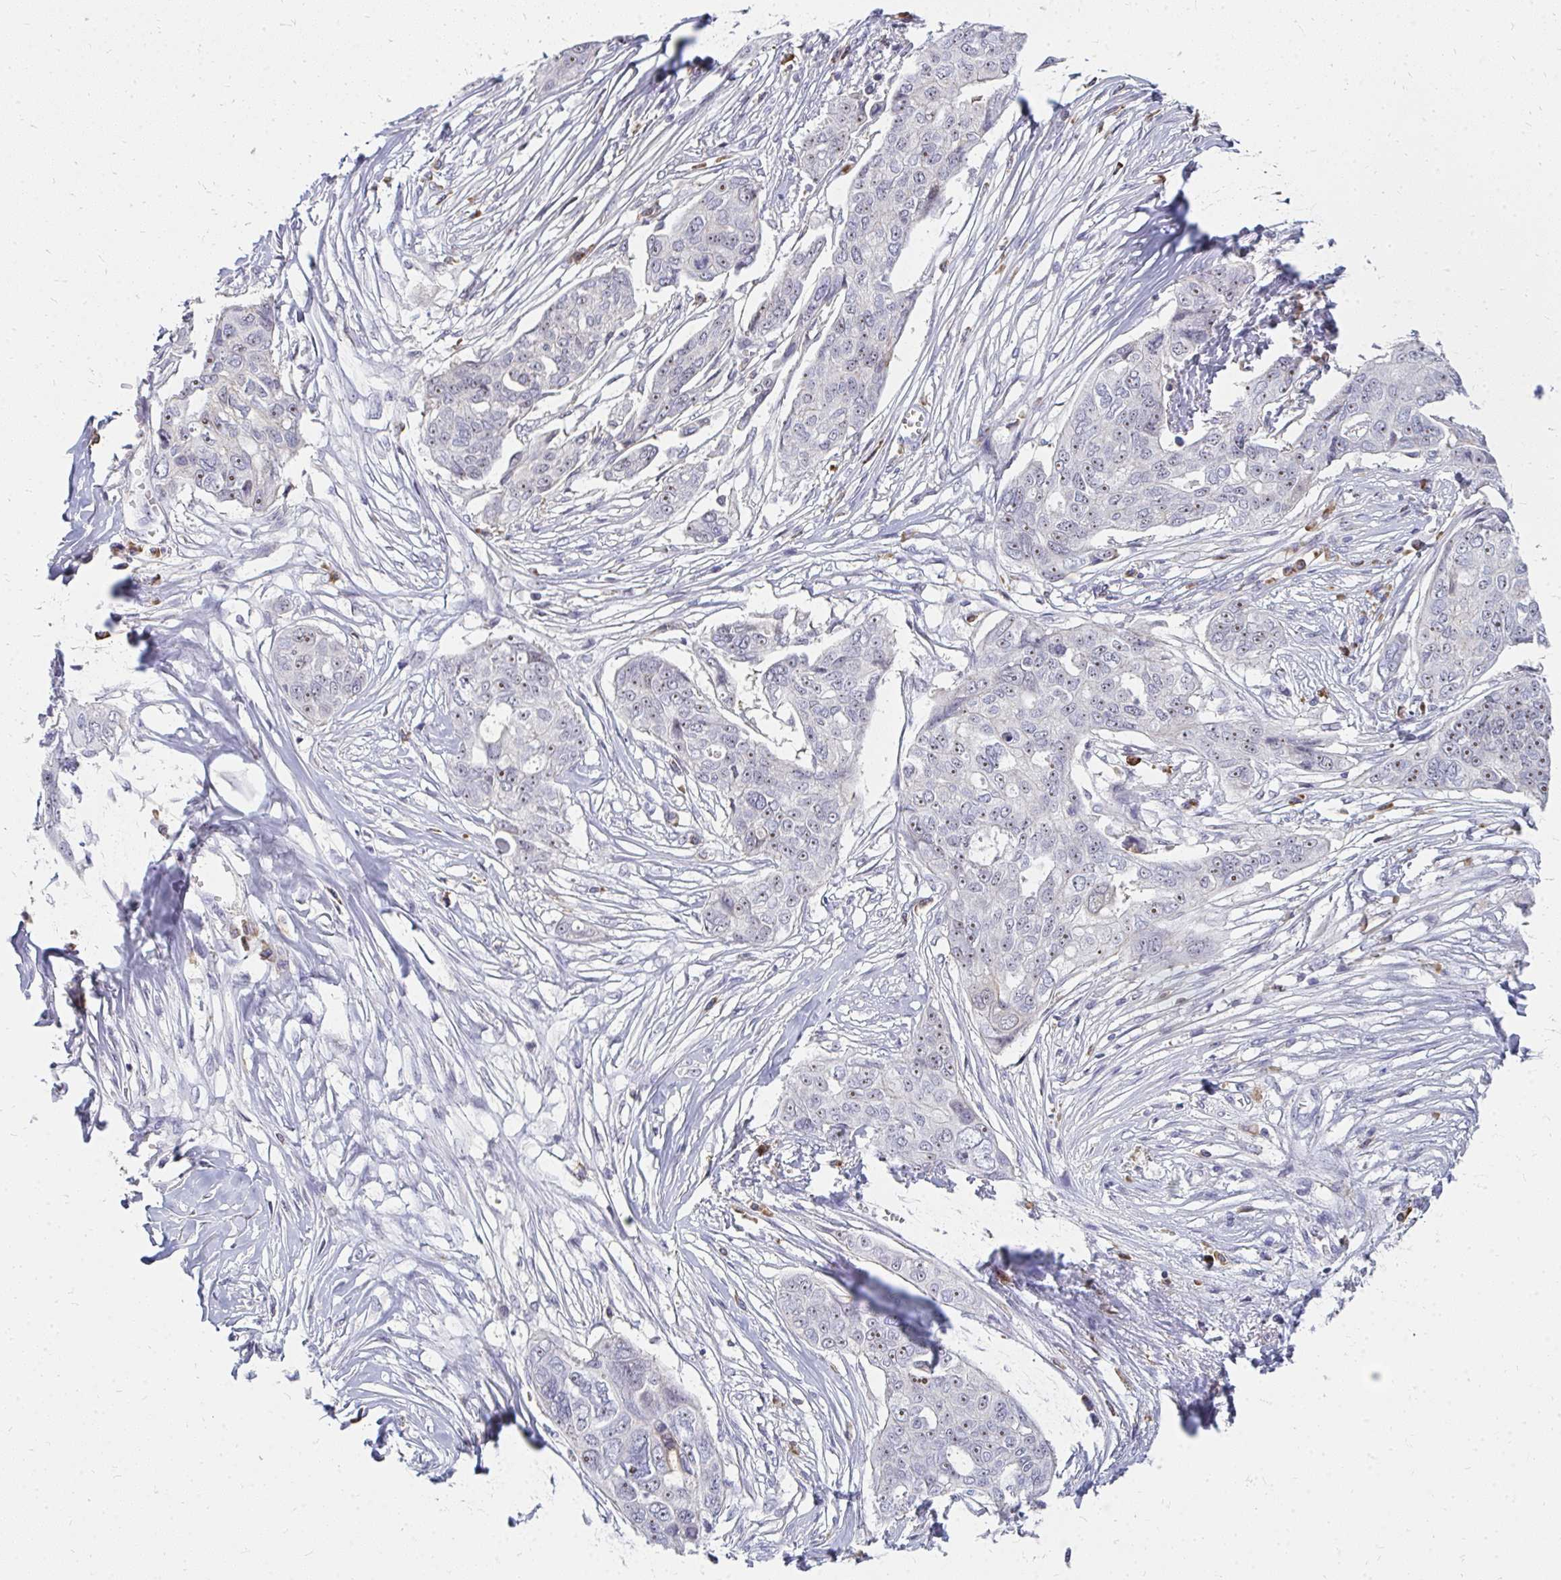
{"staining": {"intensity": "weak", "quantity": "25%-75%", "location": "nuclear"}, "tissue": "ovarian cancer", "cell_type": "Tumor cells", "image_type": "cancer", "snomed": [{"axis": "morphology", "description": "Carcinoma, endometroid"}, {"axis": "topography", "description": "Ovary"}], "caption": "Weak nuclear staining is appreciated in about 25%-75% of tumor cells in ovarian cancer (endometroid carcinoma). Immunohistochemistry (ihc) stains the protein of interest in brown and the nuclei are stained blue.", "gene": "FAM9A", "patient": {"sex": "female", "age": 70}}